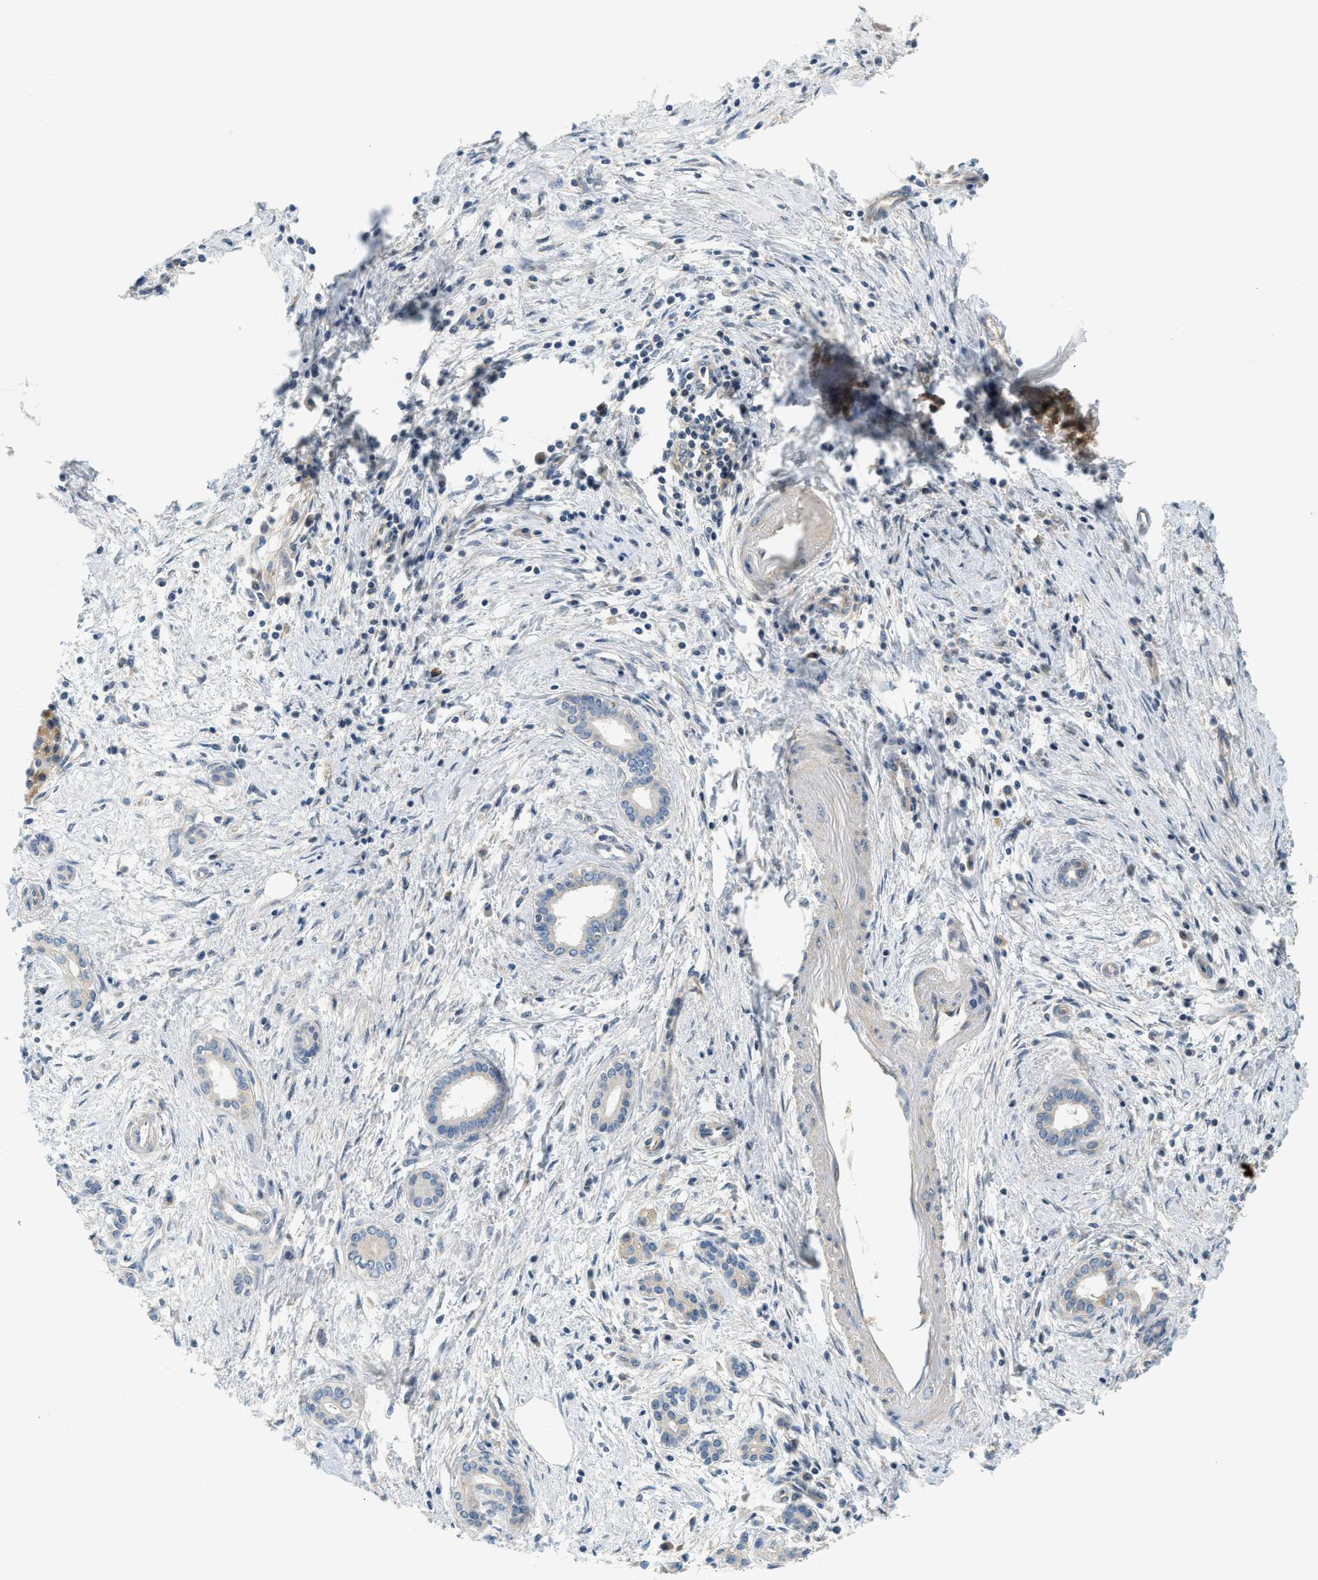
{"staining": {"intensity": "negative", "quantity": "none", "location": "none"}, "tissue": "pancreatic cancer", "cell_type": "Tumor cells", "image_type": "cancer", "snomed": [{"axis": "morphology", "description": "Adenocarcinoma, NOS"}, {"axis": "topography", "description": "Pancreas"}], "caption": "A histopathology image of human pancreatic cancer is negative for staining in tumor cells.", "gene": "KCNK1", "patient": {"sex": "female", "age": 70}}